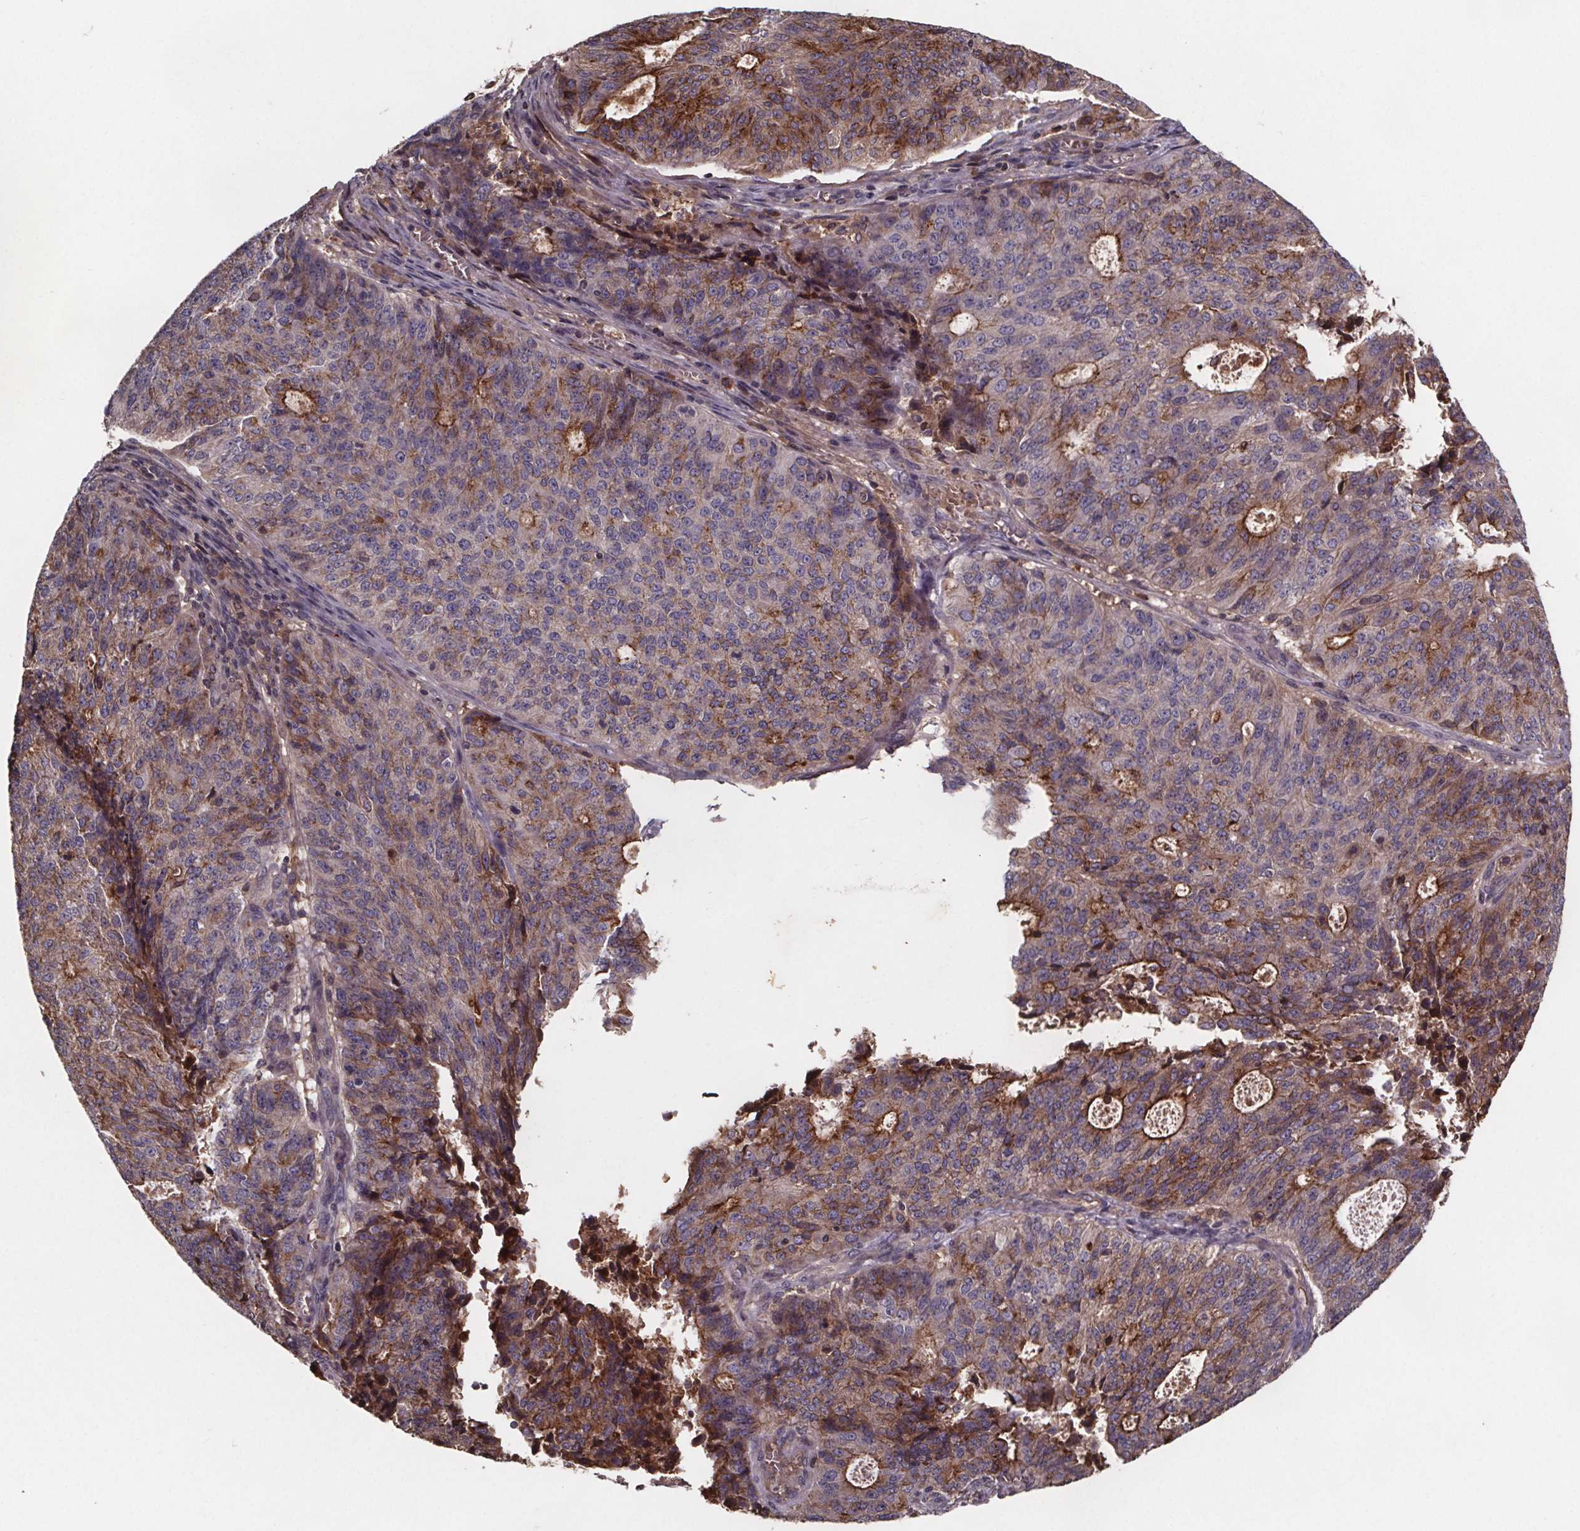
{"staining": {"intensity": "strong", "quantity": "<25%", "location": "cytoplasmic/membranous"}, "tissue": "endometrial cancer", "cell_type": "Tumor cells", "image_type": "cancer", "snomed": [{"axis": "morphology", "description": "Adenocarcinoma, NOS"}, {"axis": "topography", "description": "Endometrium"}], "caption": "Immunohistochemical staining of human endometrial adenocarcinoma displays medium levels of strong cytoplasmic/membranous staining in about <25% of tumor cells.", "gene": "FASTKD3", "patient": {"sex": "female", "age": 82}}